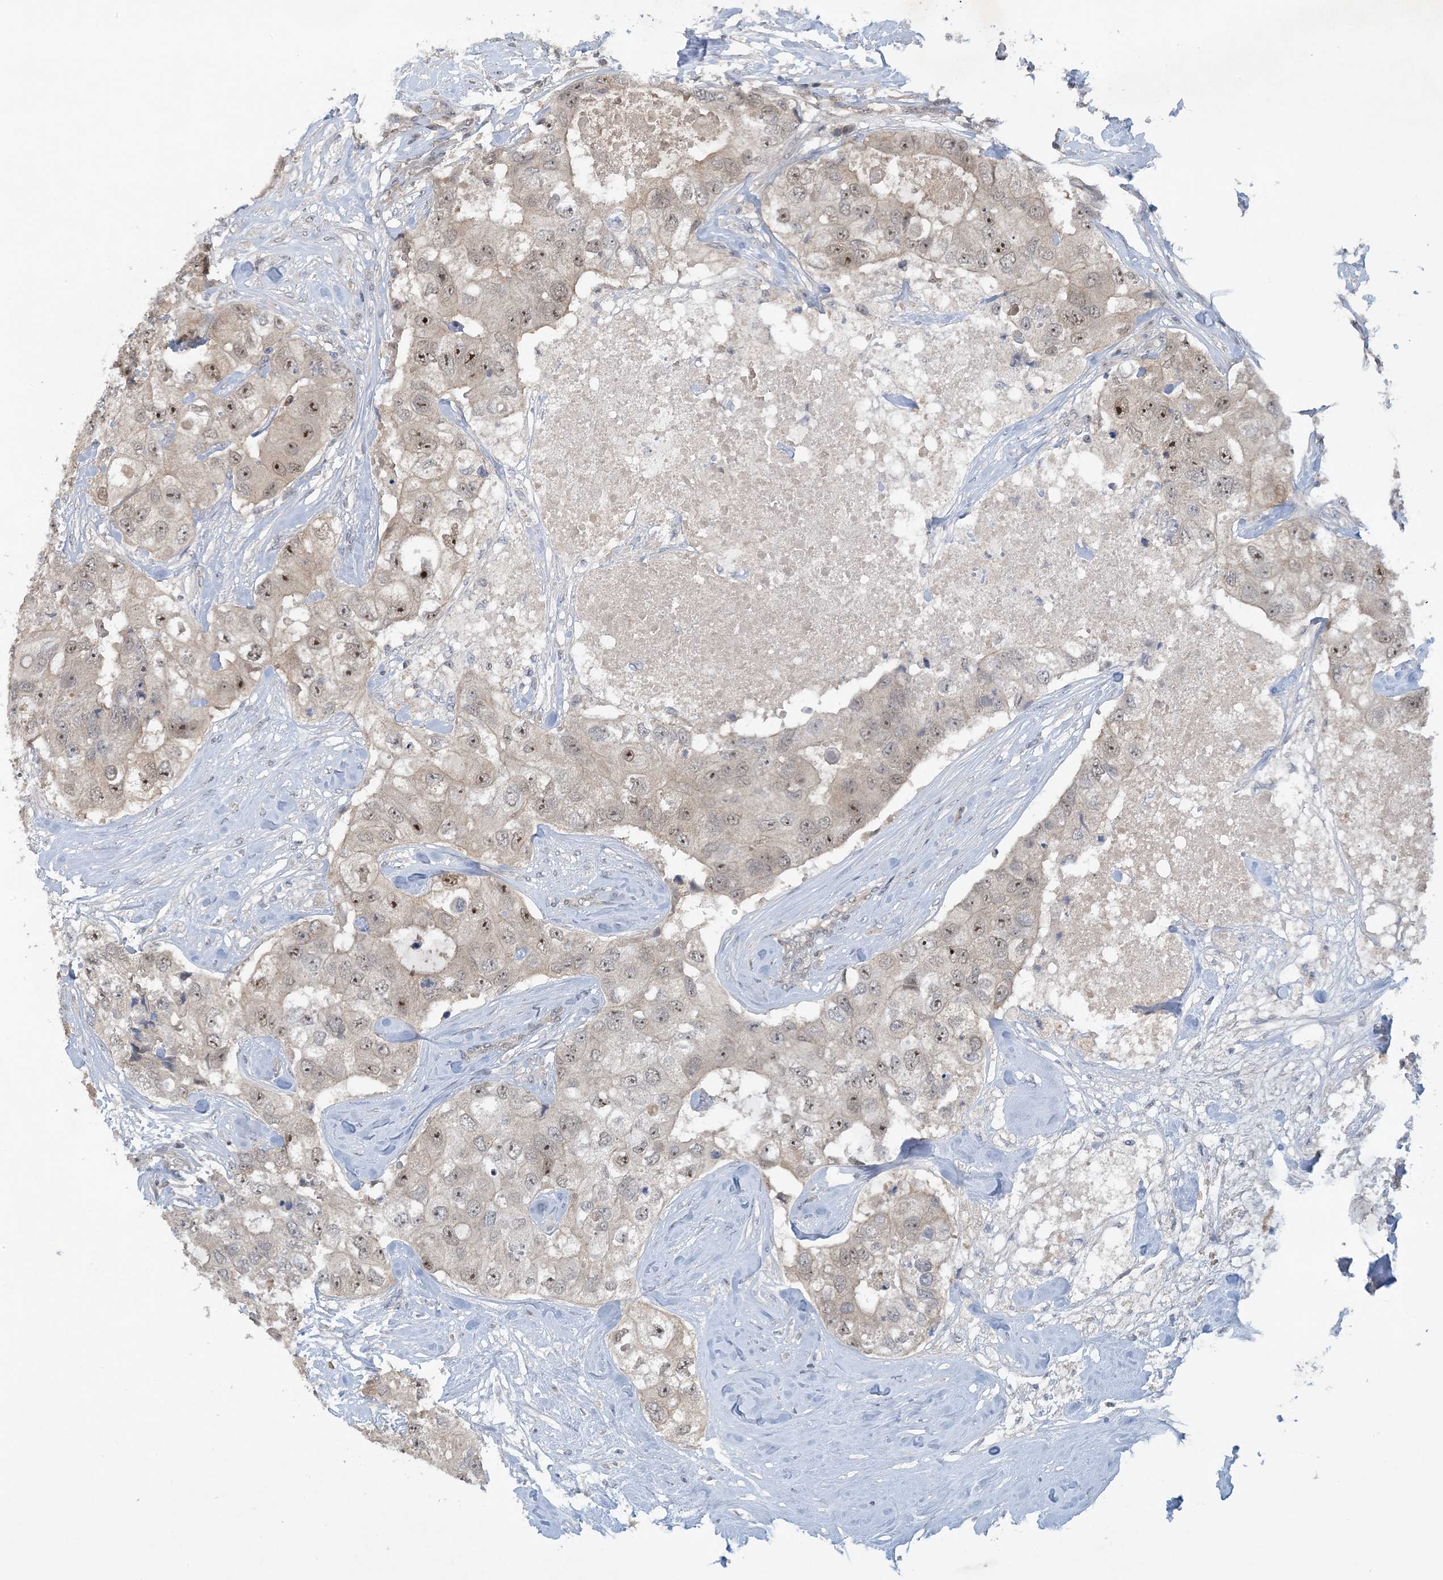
{"staining": {"intensity": "moderate", "quantity": "25%-75%", "location": "nuclear"}, "tissue": "breast cancer", "cell_type": "Tumor cells", "image_type": "cancer", "snomed": [{"axis": "morphology", "description": "Duct carcinoma"}, {"axis": "topography", "description": "Breast"}], "caption": "Immunohistochemistry (IHC) histopathology image of neoplastic tissue: breast cancer (intraductal carcinoma) stained using IHC reveals medium levels of moderate protein expression localized specifically in the nuclear of tumor cells, appearing as a nuclear brown color.", "gene": "UBE2E1", "patient": {"sex": "female", "age": 62}}